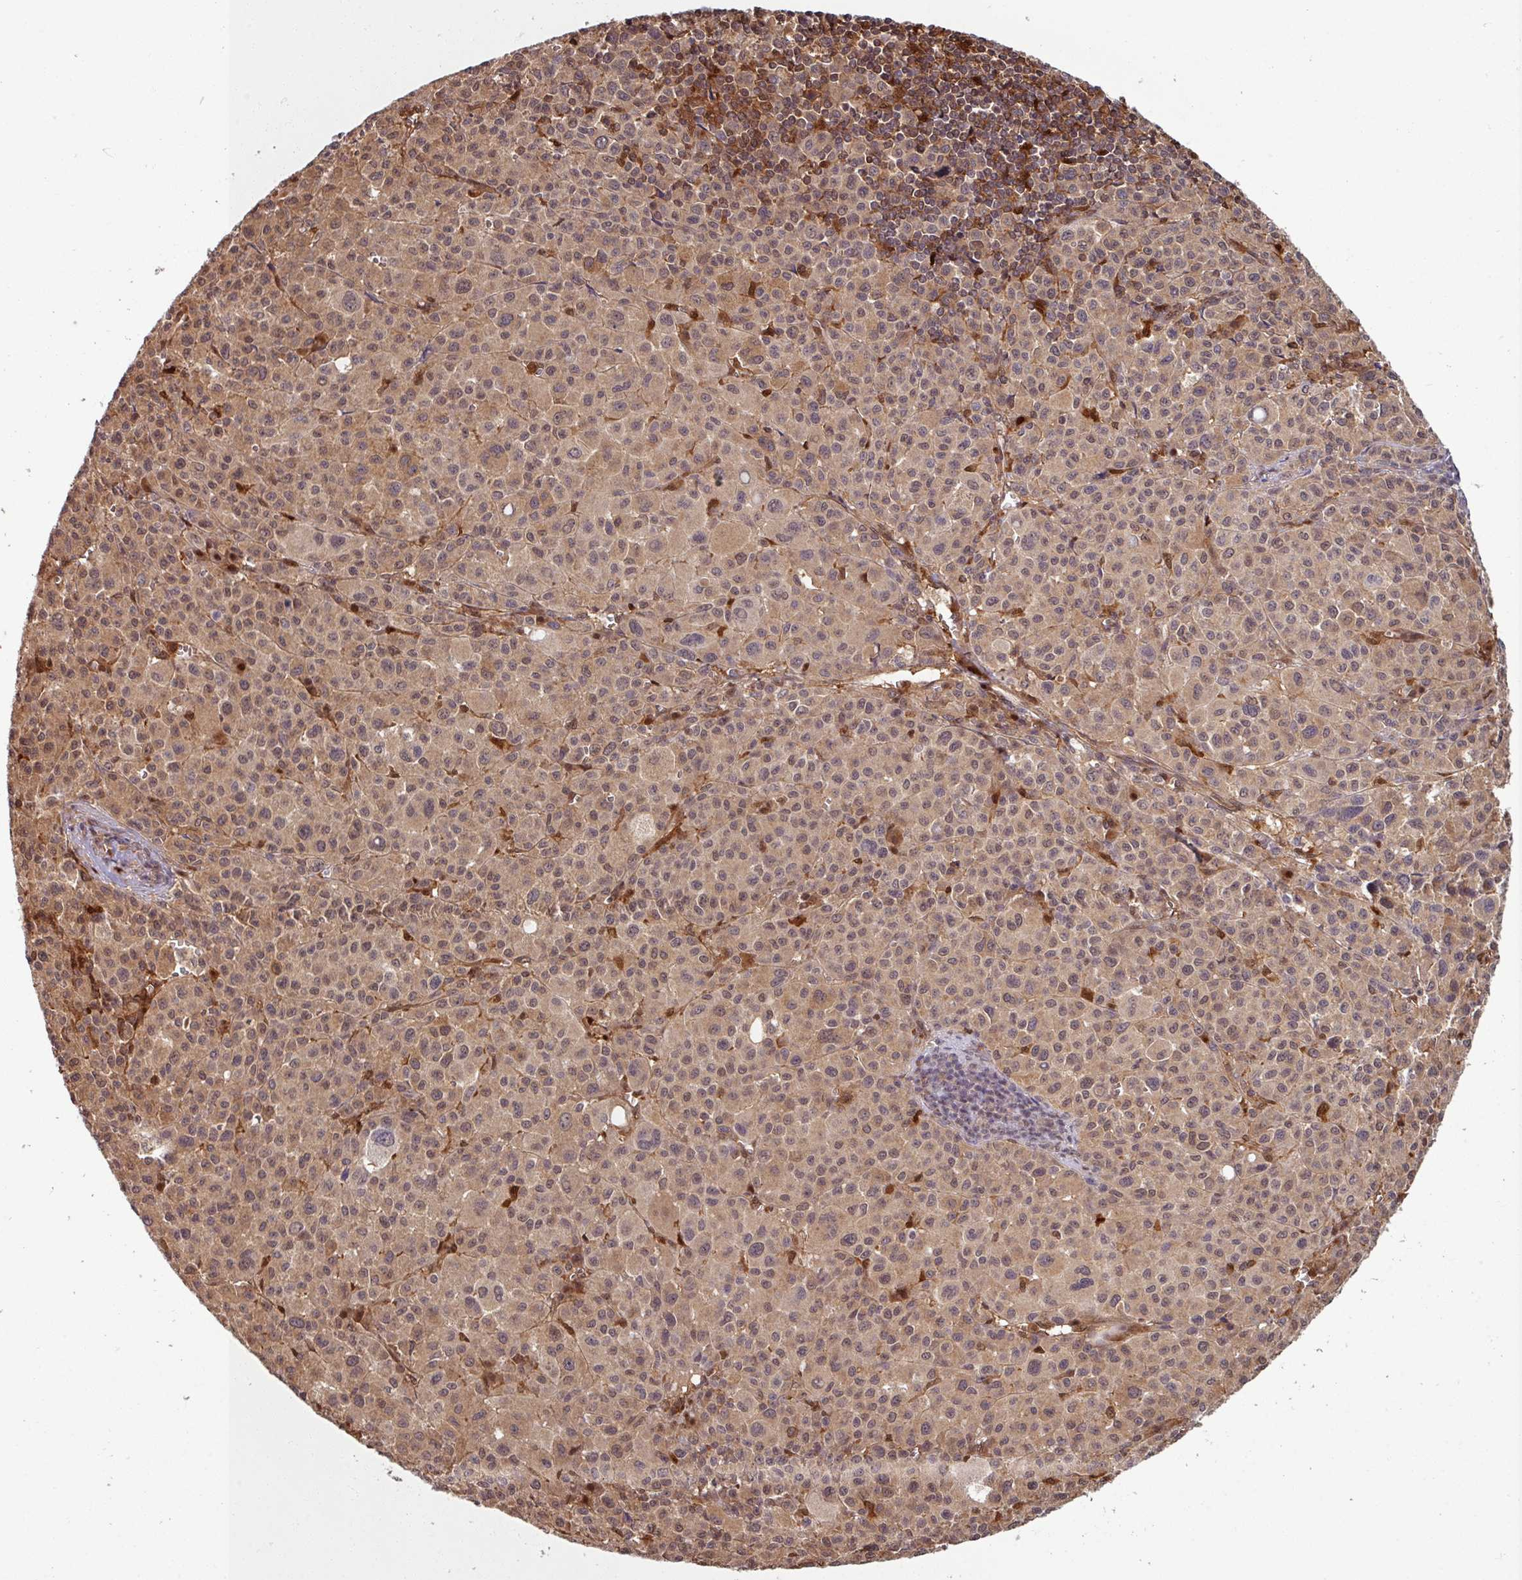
{"staining": {"intensity": "weak", "quantity": "25%-75%", "location": "cytoplasmic/membranous,nuclear"}, "tissue": "melanoma", "cell_type": "Tumor cells", "image_type": "cancer", "snomed": [{"axis": "morphology", "description": "Malignant melanoma, Metastatic site"}, {"axis": "topography", "description": "Skin"}], "caption": "Melanoma stained with DAB (3,3'-diaminobenzidine) immunohistochemistry shows low levels of weak cytoplasmic/membranous and nuclear staining in about 25%-75% of tumor cells.", "gene": "KCTD11", "patient": {"sex": "female", "age": 74}}